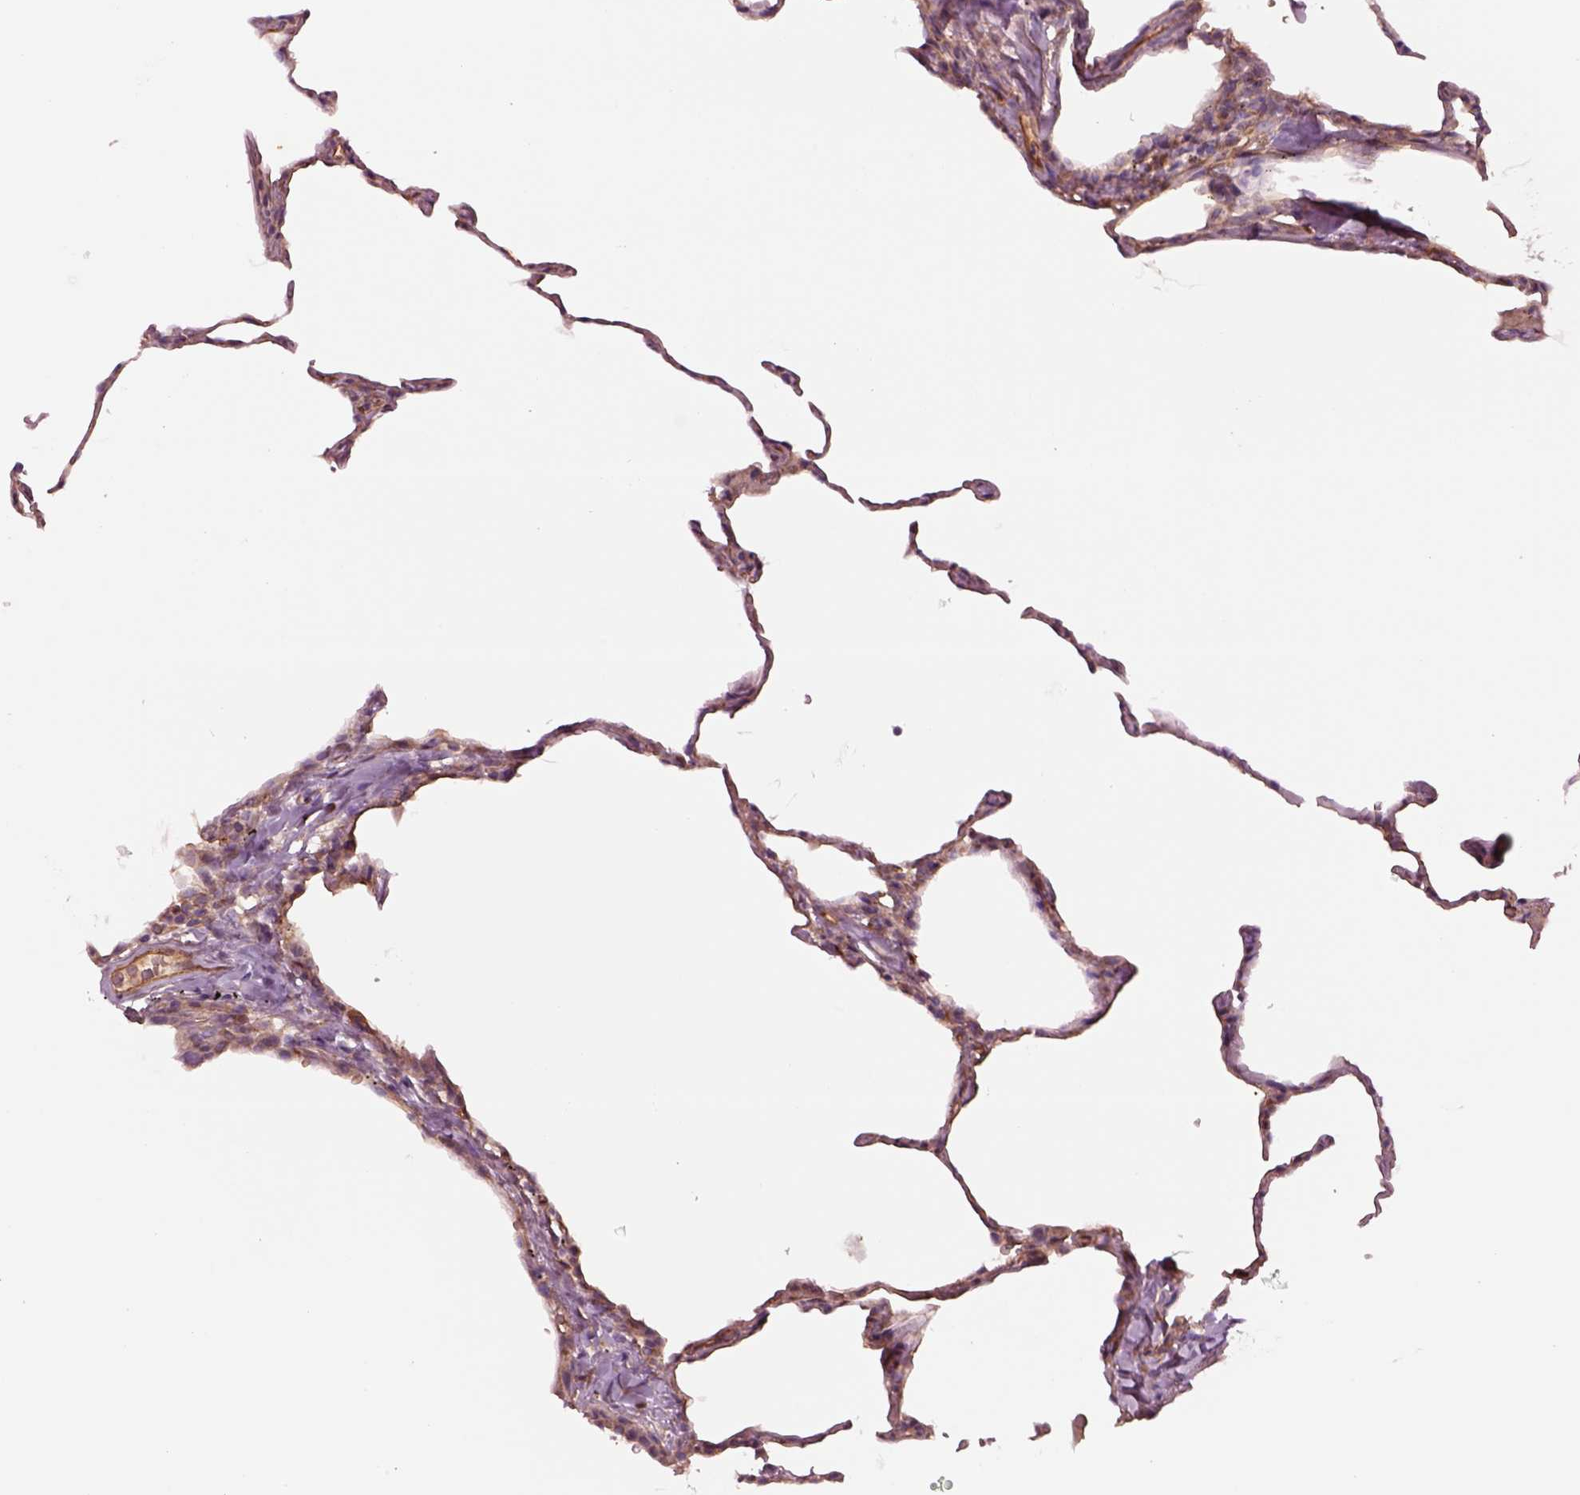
{"staining": {"intensity": "weak", "quantity": "25%-75%", "location": "cytoplasmic/membranous"}, "tissue": "lung", "cell_type": "Alveolar cells", "image_type": "normal", "snomed": [{"axis": "morphology", "description": "Normal tissue, NOS"}, {"axis": "topography", "description": "Lung"}], "caption": "An IHC micrograph of unremarkable tissue is shown. Protein staining in brown highlights weak cytoplasmic/membranous positivity in lung within alveolar cells. (DAB = brown stain, brightfield microscopy at high magnification).", "gene": "HTR1B", "patient": {"sex": "female", "age": 57}}